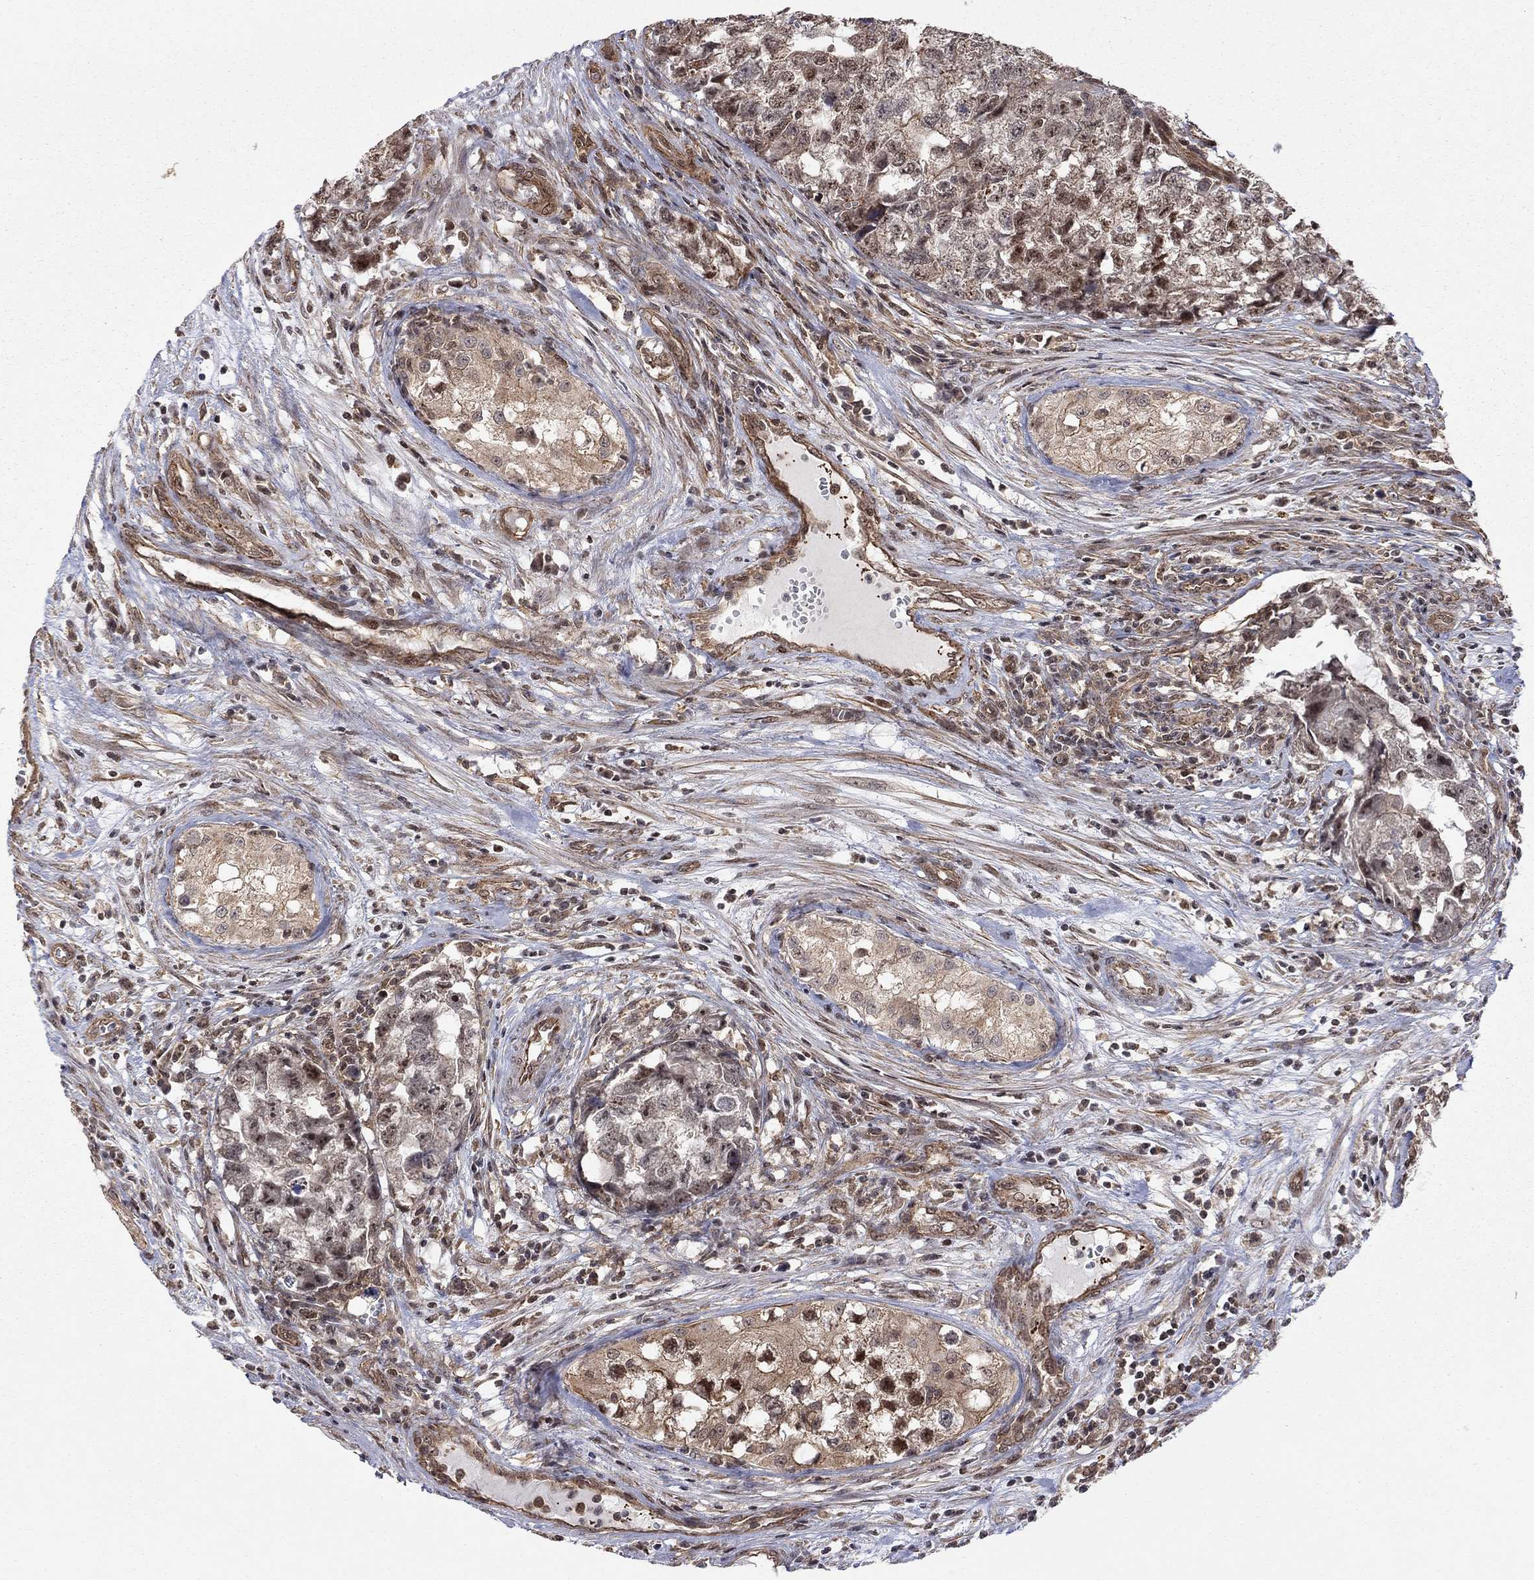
{"staining": {"intensity": "strong", "quantity": "<25%", "location": "nuclear"}, "tissue": "testis cancer", "cell_type": "Tumor cells", "image_type": "cancer", "snomed": [{"axis": "morphology", "description": "Seminoma, NOS"}, {"axis": "morphology", "description": "Carcinoma, Embryonal, NOS"}, {"axis": "topography", "description": "Testis"}], "caption": "Testis cancer was stained to show a protein in brown. There is medium levels of strong nuclear expression in approximately <25% of tumor cells. The protein is shown in brown color, while the nuclei are stained blue.", "gene": "TDP1", "patient": {"sex": "male", "age": 22}}